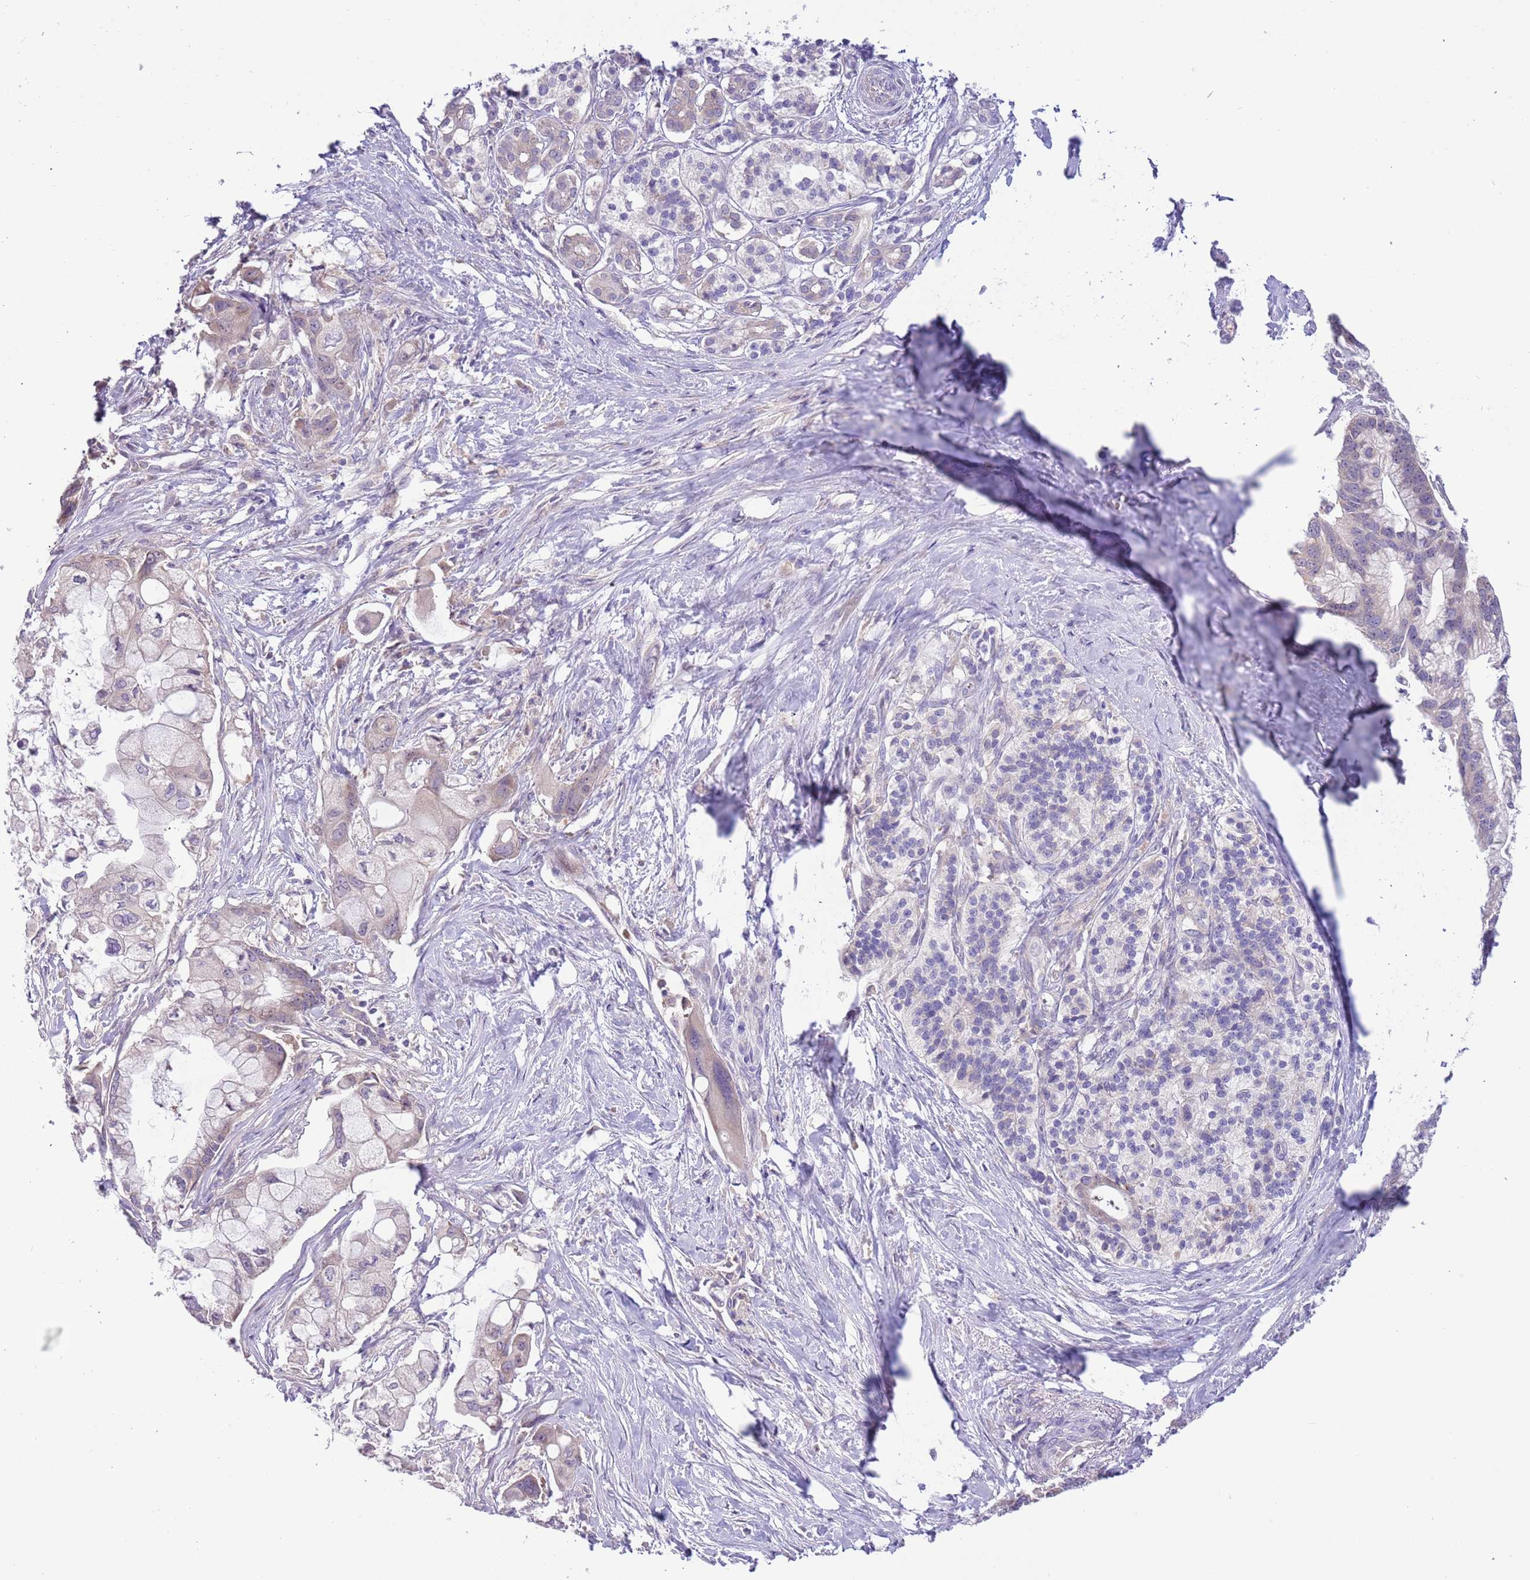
{"staining": {"intensity": "negative", "quantity": "none", "location": "none"}, "tissue": "pancreatic cancer", "cell_type": "Tumor cells", "image_type": "cancer", "snomed": [{"axis": "morphology", "description": "Adenocarcinoma, NOS"}, {"axis": "topography", "description": "Pancreas"}], "caption": "This is an immunohistochemistry image of human adenocarcinoma (pancreatic). There is no expression in tumor cells.", "gene": "CABYR", "patient": {"sex": "male", "age": 68}}